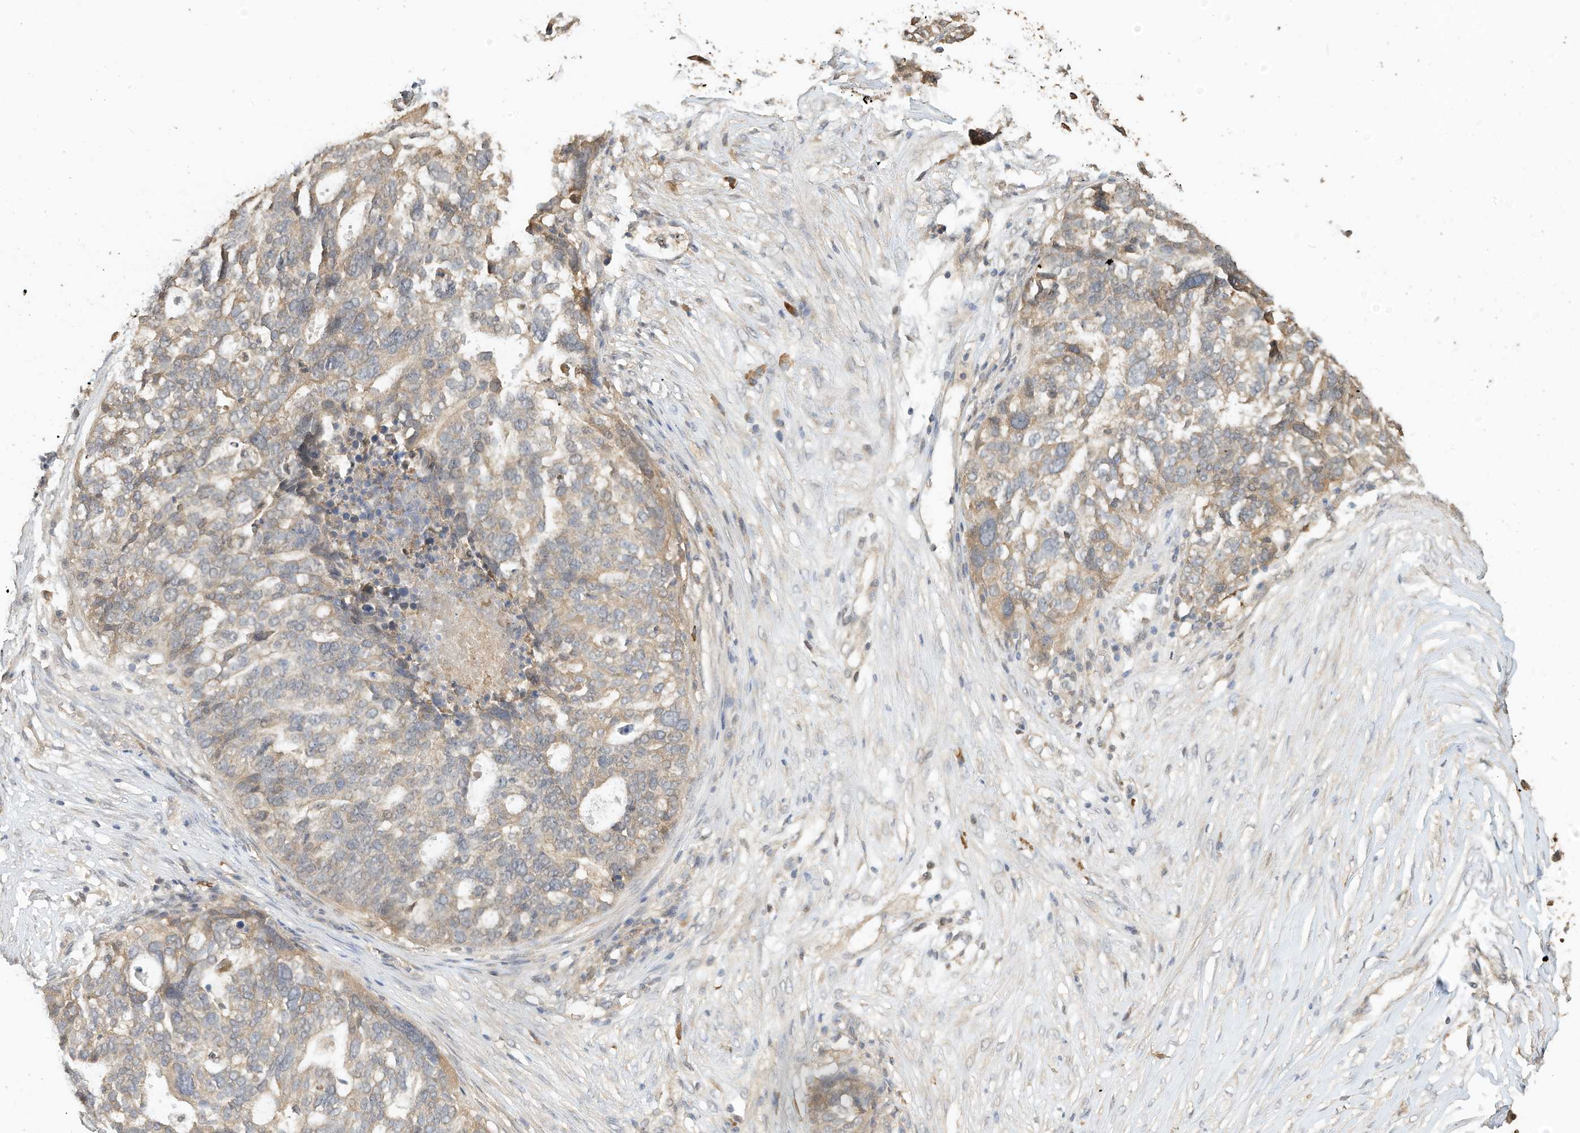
{"staining": {"intensity": "weak", "quantity": "25%-75%", "location": "cytoplasmic/membranous"}, "tissue": "ovarian cancer", "cell_type": "Tumor cells", "image_type": "cancer", "snomed": [{"axis": "morphology", "description": "Cystadenocarcinoma, serous, NOS"}, {"axis": "topography", "description": "Ovary"}], "caption": "Immunohistochemical staining of human ovarian cancer (serous cystadenocarcinoma) displays low levels of weak cytoplasmic/membranous expression in approximately 25%-75% of tumor cells.", "gene": "OFD1", "patient": {"sex": "female", "age": 59}}